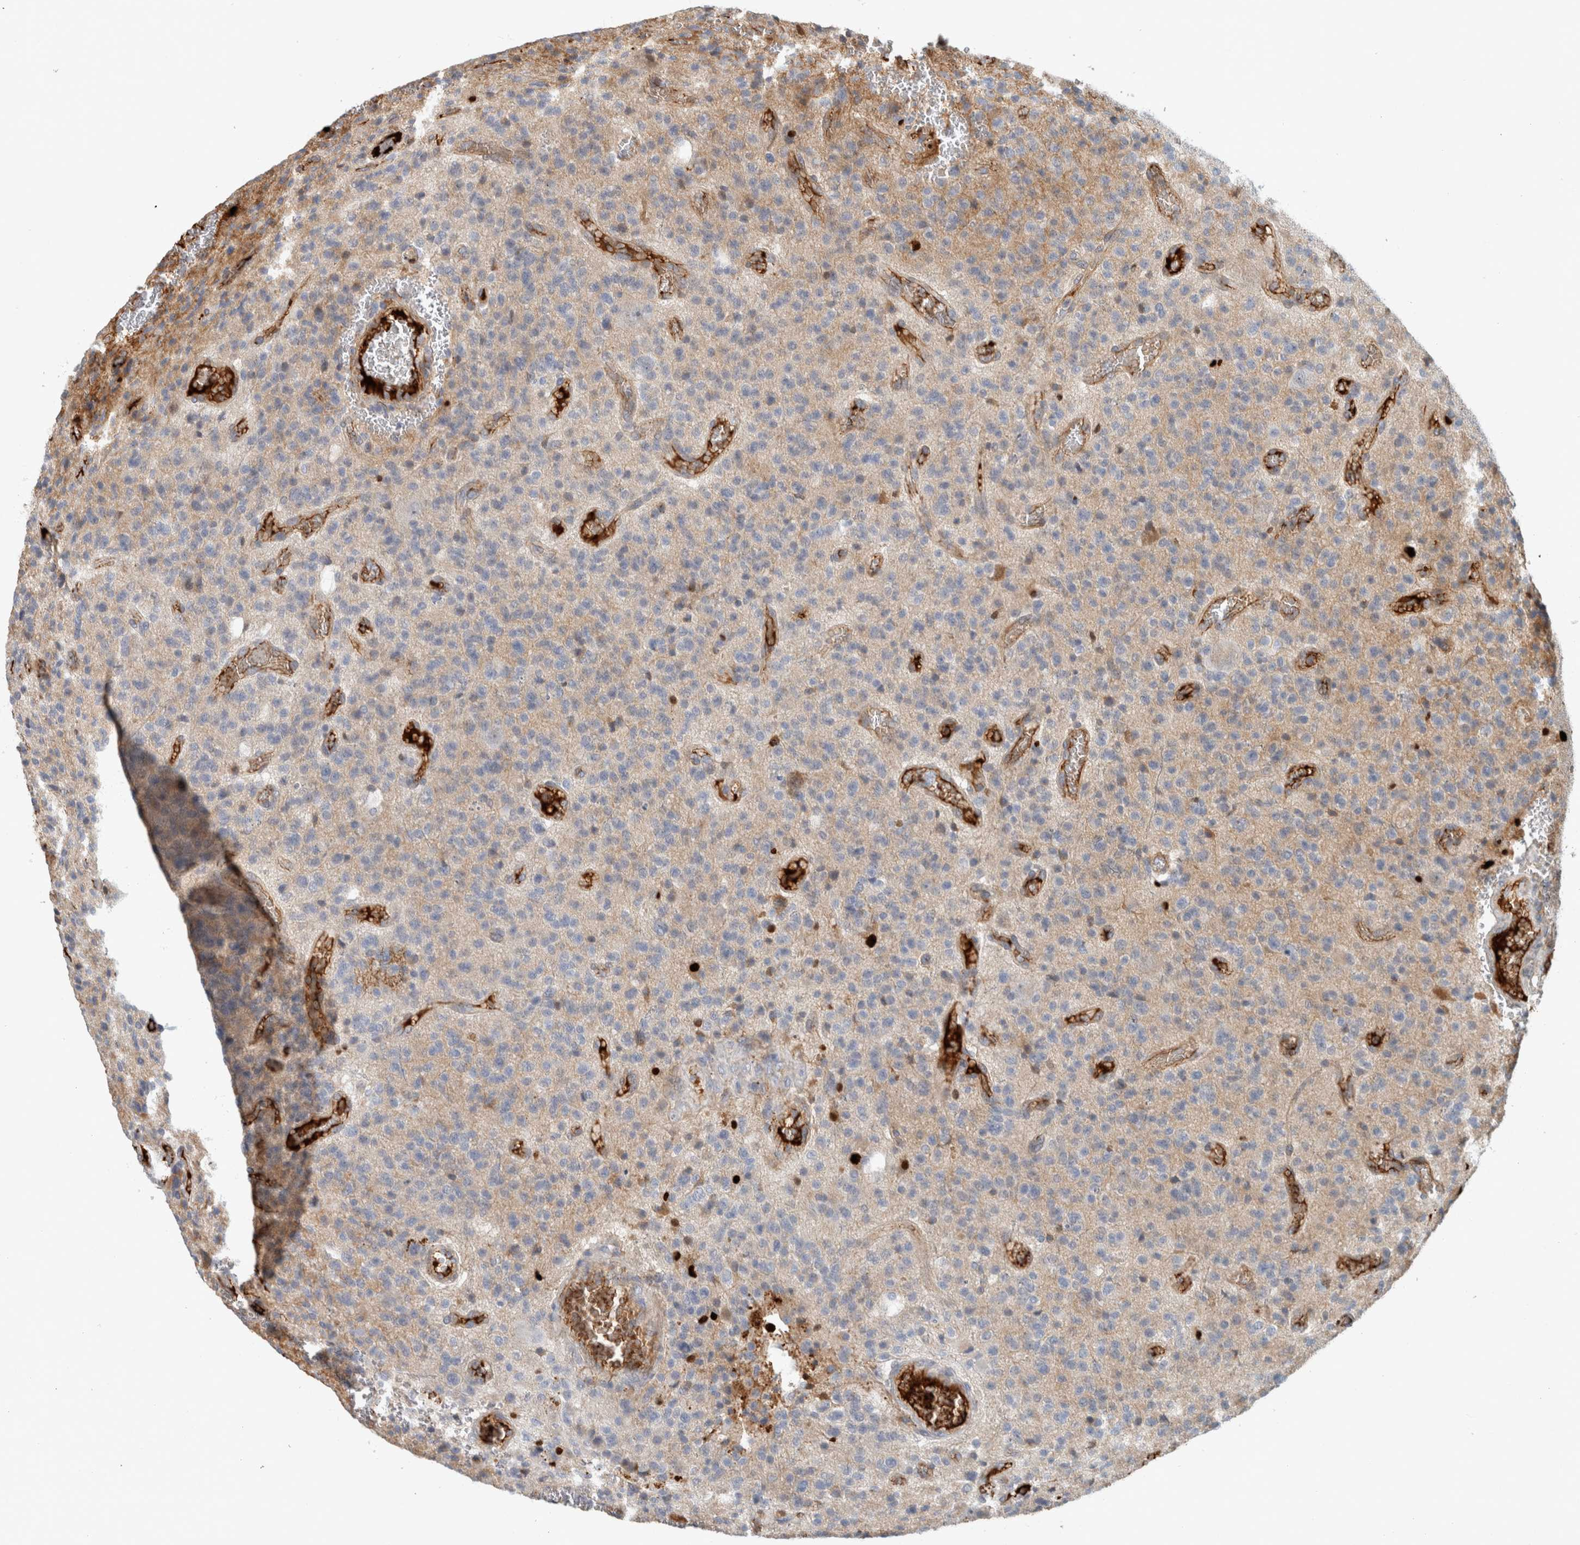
{"staining": {"intensity": "negative", "quantity": "none", "location": "none"}, "tissue": "glioma", "cell_type": "Tumor cells", "image_type": "cancer", "snomed": [{"axis": "morphology", "description": "Glioma, malignant, High grade"}, {"axis": "topography", "description": "Brain"}], "caption": "Immunohistochemistry of glioma exhibits no positivity in tumor cells.", "gene": "FN1", "patient": {"sex": "male", "age": 34}}